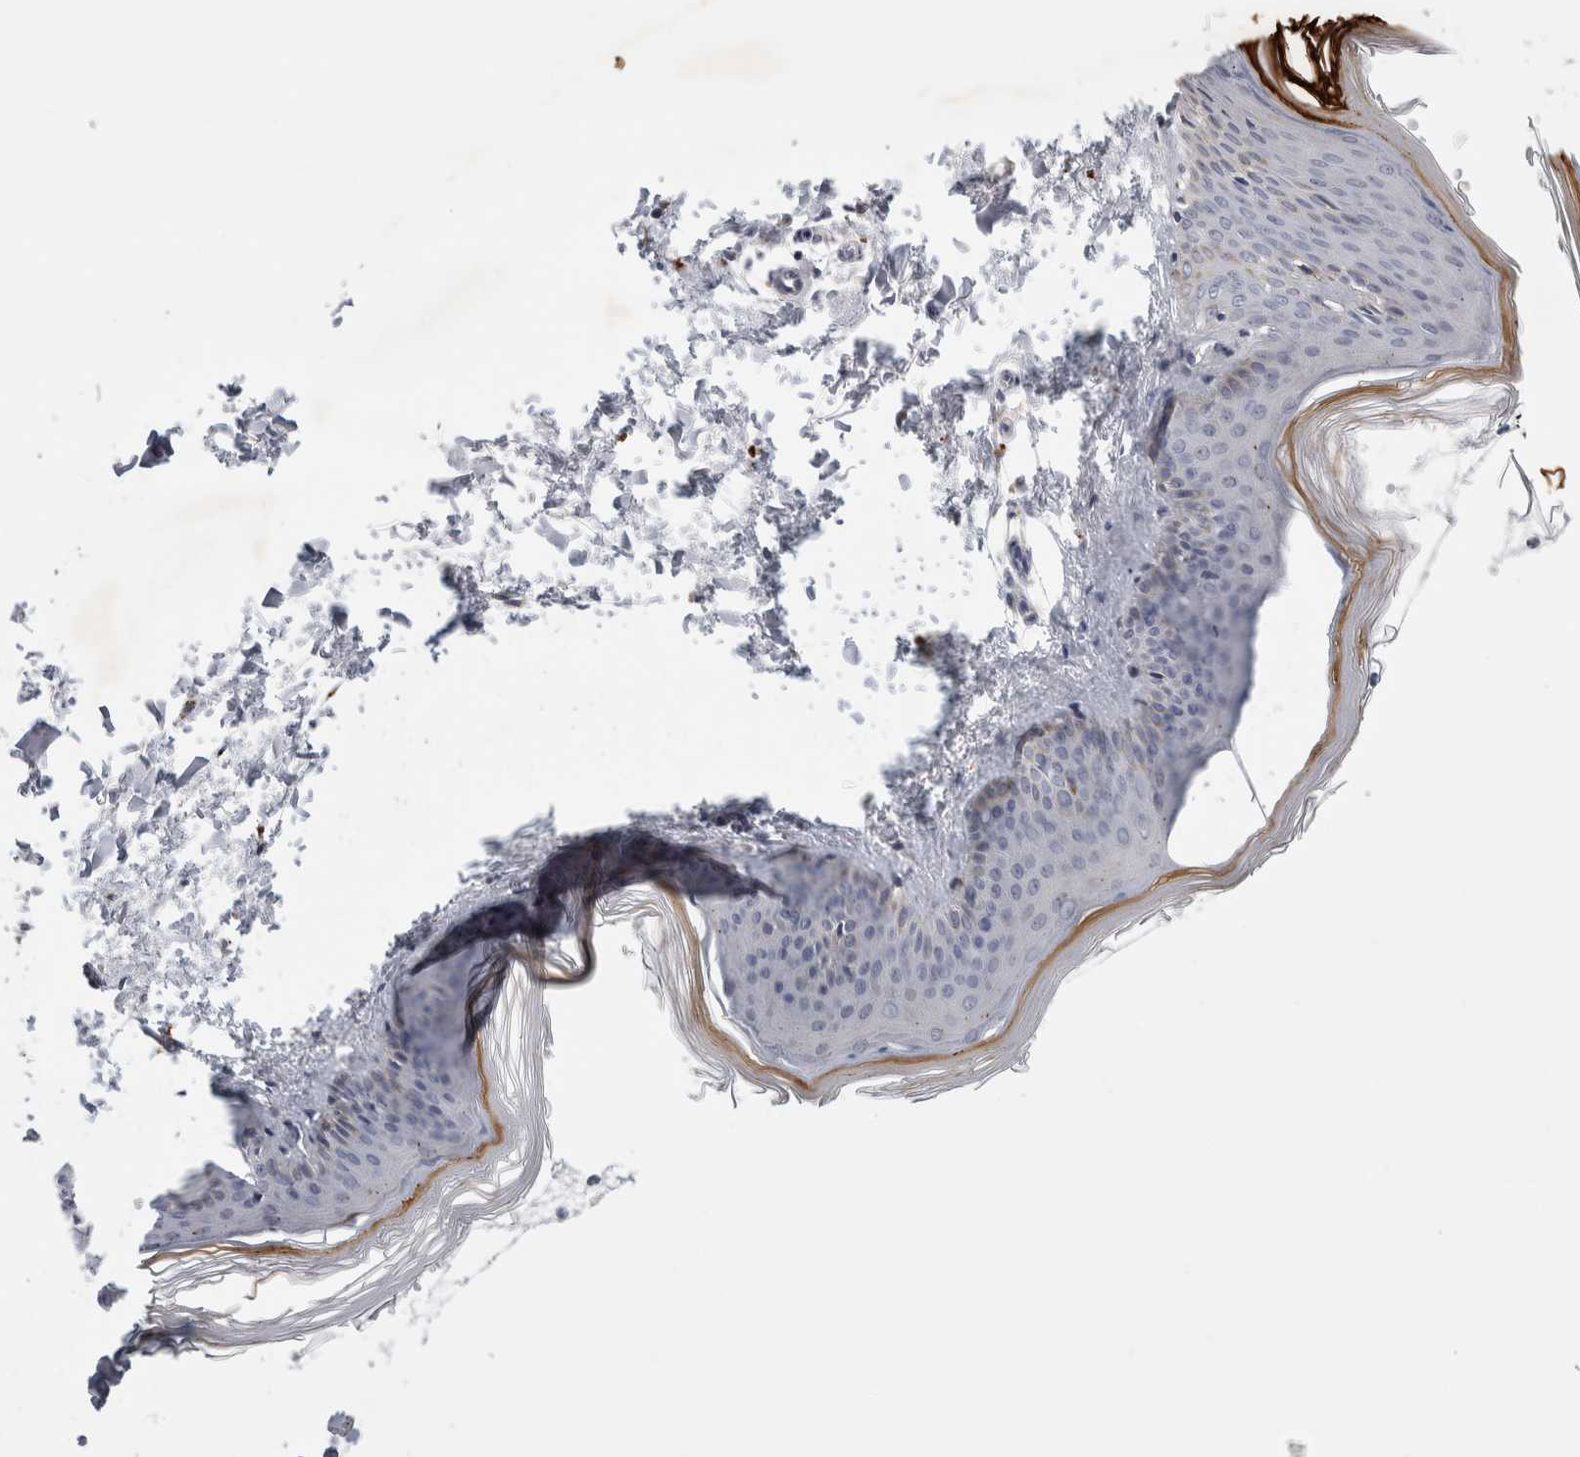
{"staining": {"intensity": "negative", "quantity": "none", "location": "none"}, "tissue": "skin", "cell_type": "Fibroblasts", "image_type": "normal", "snomed": [{"axis": "morphology", "description": "Normal tissue, NOS"}, {"axis": "topography", "description": "Skin"}], "caption": "A micrograph of human skin is negative for staining in fibroblasts. (Brightfield microscopy of DAB IHC at high magnification).", "gene": "MGAT1", "patient": {"sex": "female", "age": 27}}